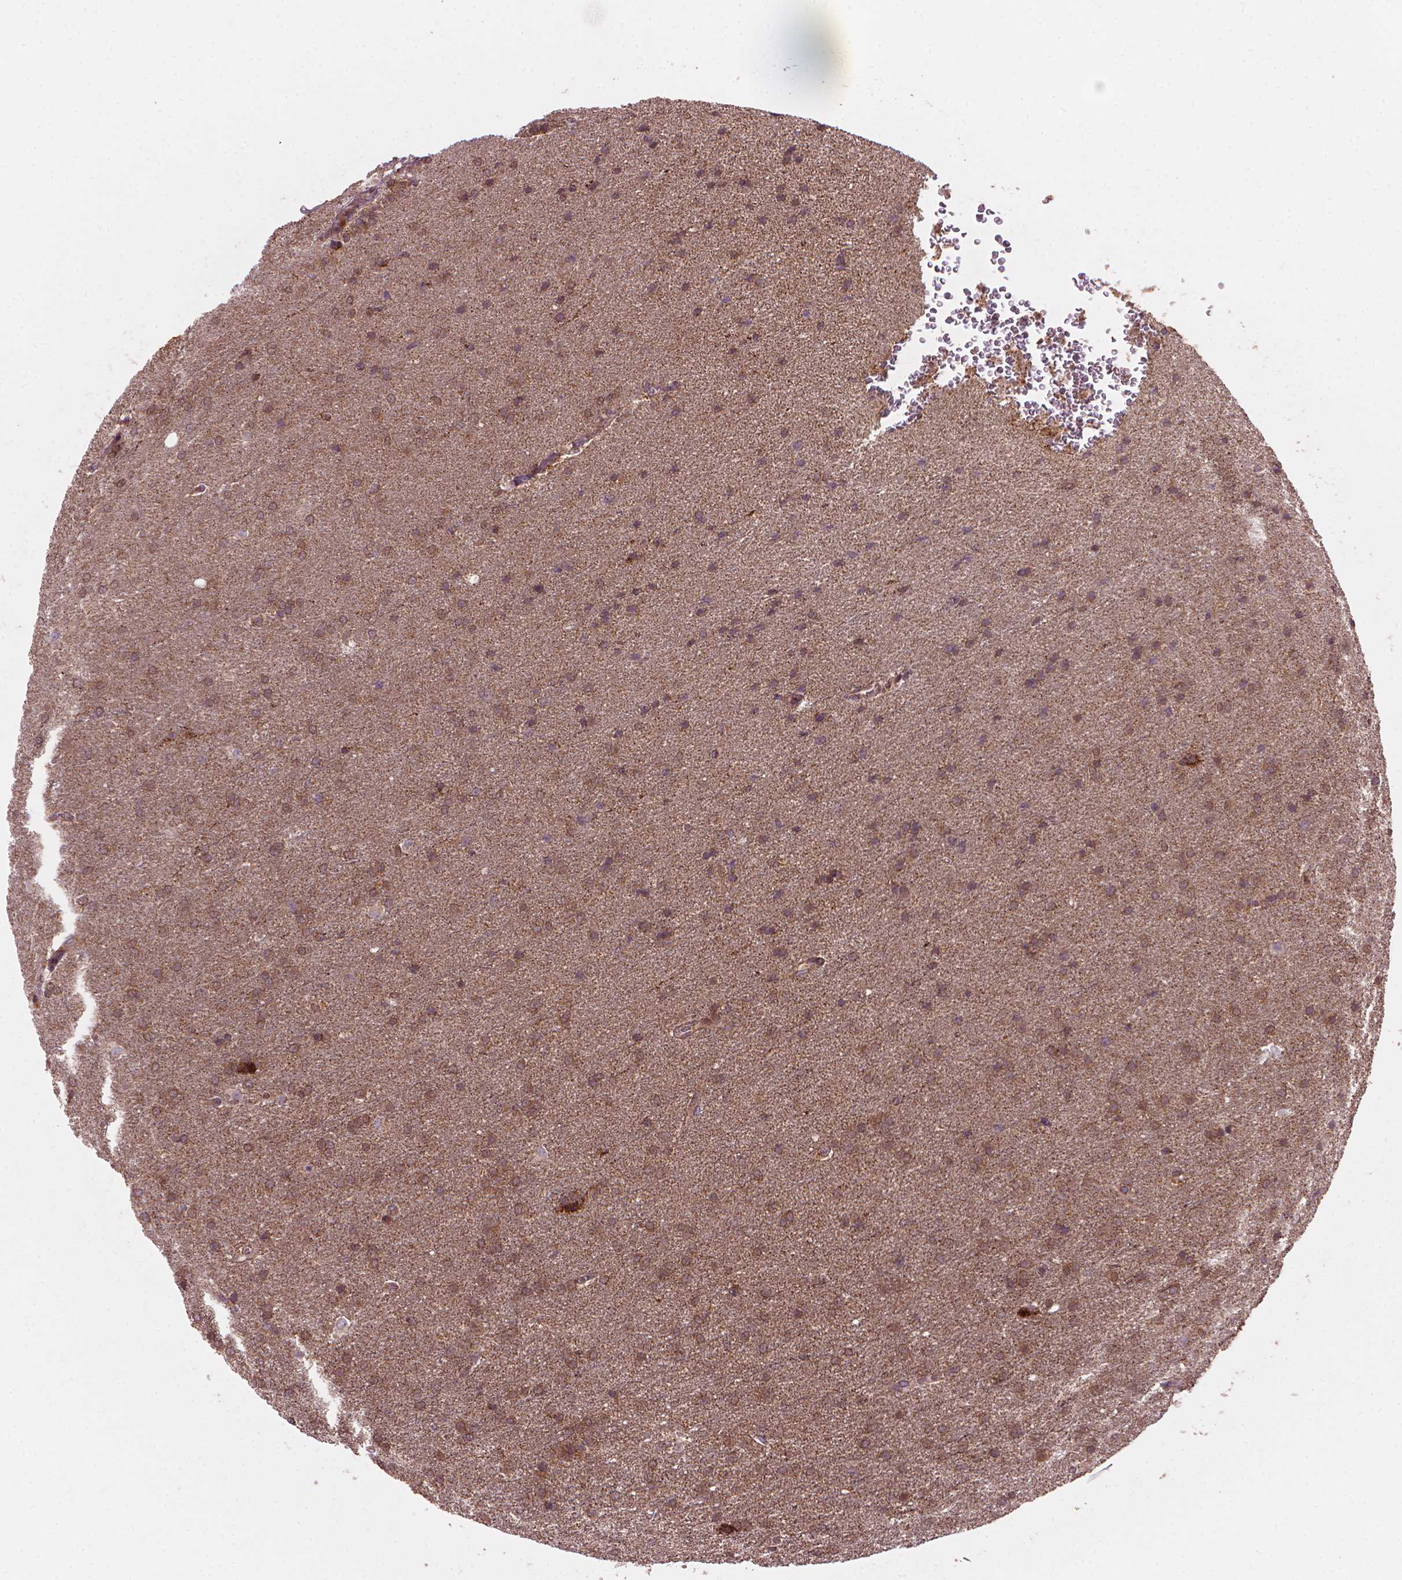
{"staining": {"intensity": "weak", "quantity": ">75%", "location": "cytoplasmic/membranous"}, "tissue": "glioma", "cell_type": "Tumor cells", "image_type": "cancer", "snomed": [{"axis": "morphology", "description": "Glioma, malignant, Low grade"}, {"axis": "topography", "description": "Brain"}], "caption": "Immunohistochemistry image of glioma stained for a protein (brown), which exhibits low levels of weak cytoplasmic/membranous expression in approximately >75% of tumor cells.", "gene": "VARS2", "patient": {"sex": "female", "age": 32}}